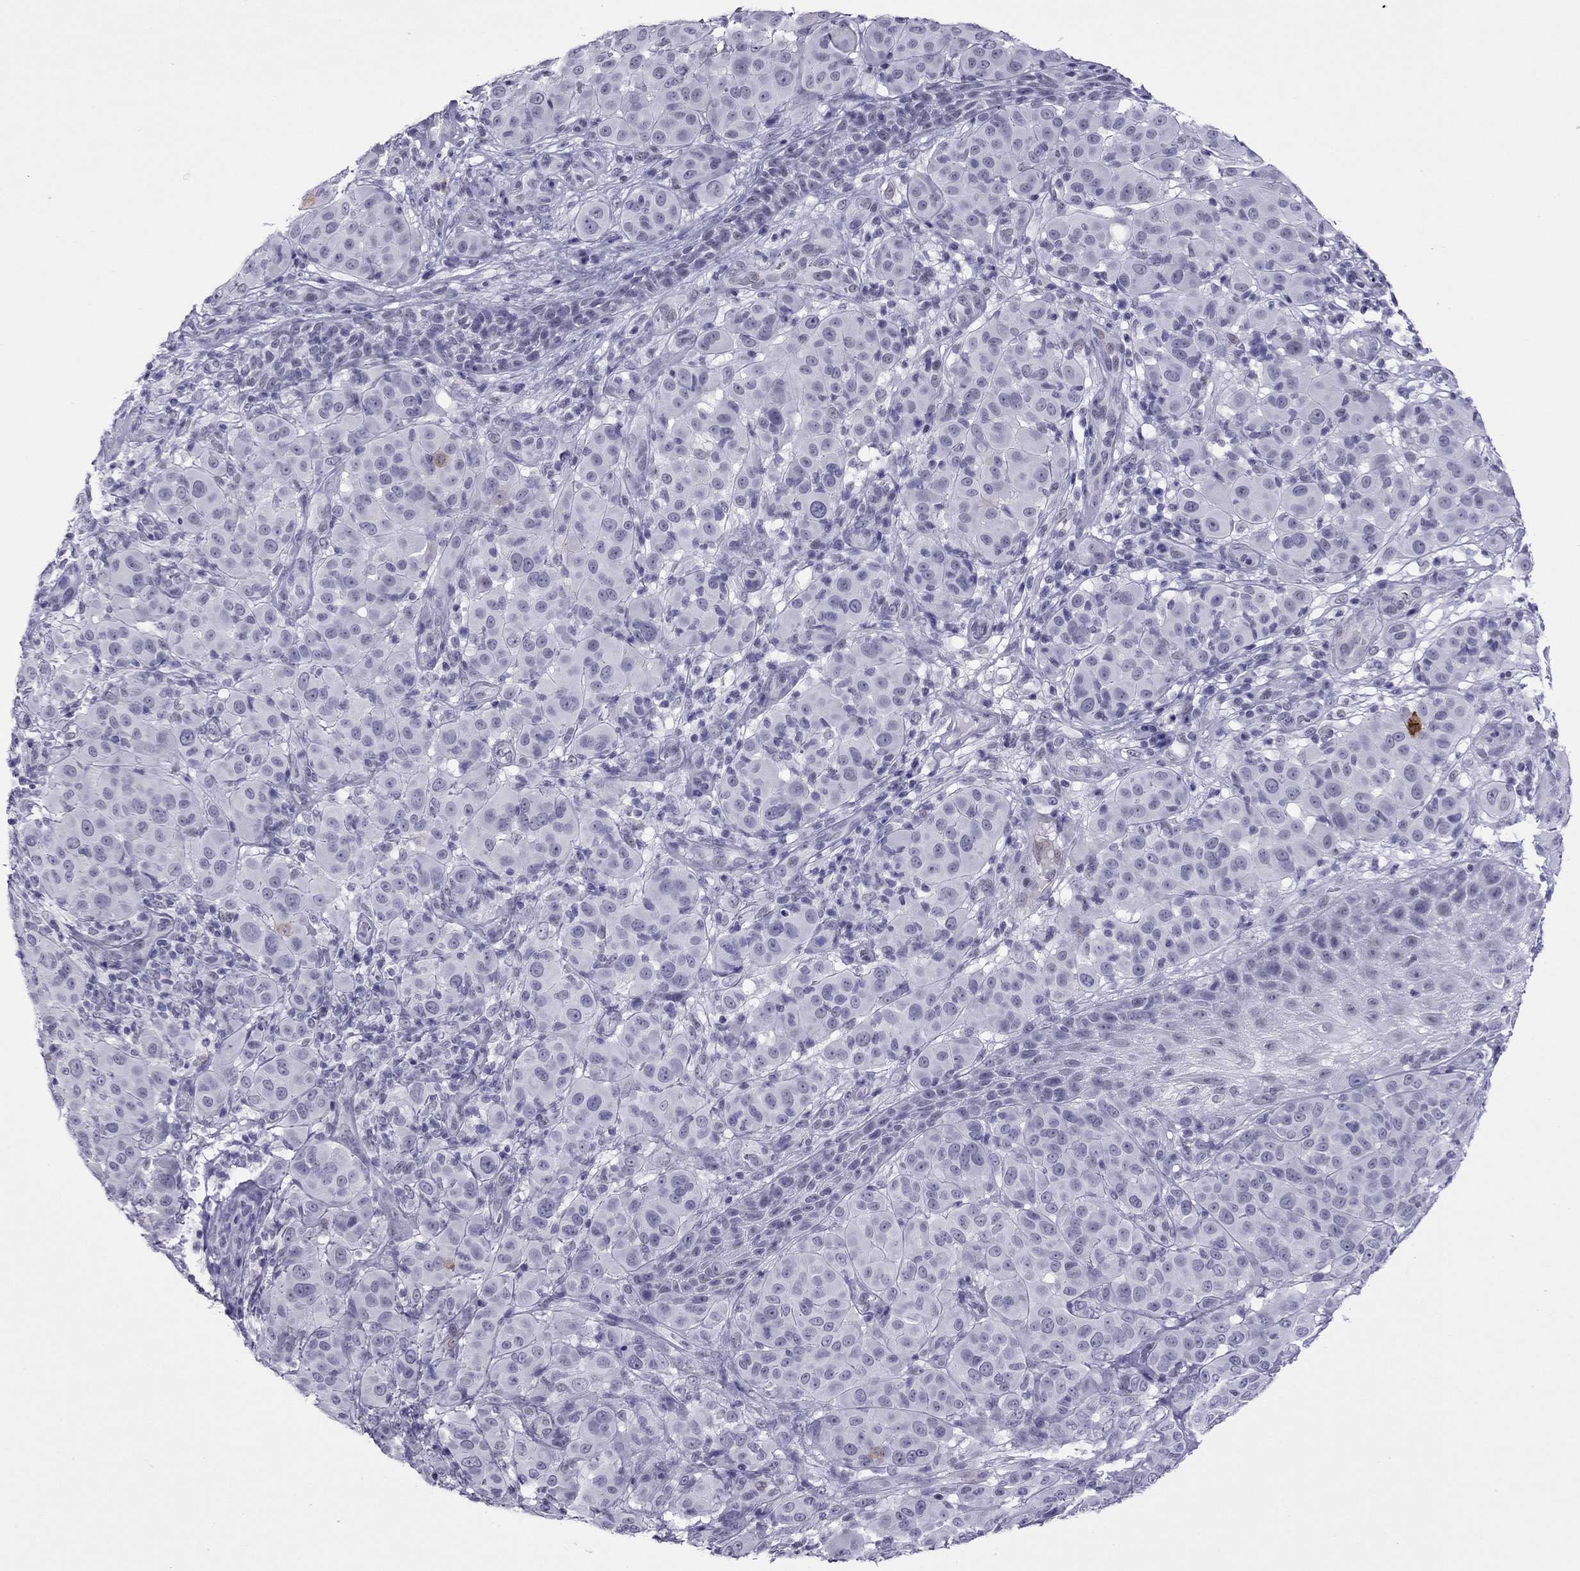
{"staining": {"intensity": "negative", "quantity": "none", "location": "none"}, "tissue": "melanoma", "cell_type": "Tumor cells", "image_type": "cancer", "snomed": [{"axis": "morphology", "description": "Malignant melanoma, NOS"}, {"axis": "topography", "description": "Skin"}], "caption": "Melanoma stained for a protein using IHC demonstrates no expression tumor cells.", "gene": "ZNF646", "patient": {"sex": "female", "age": 87}}